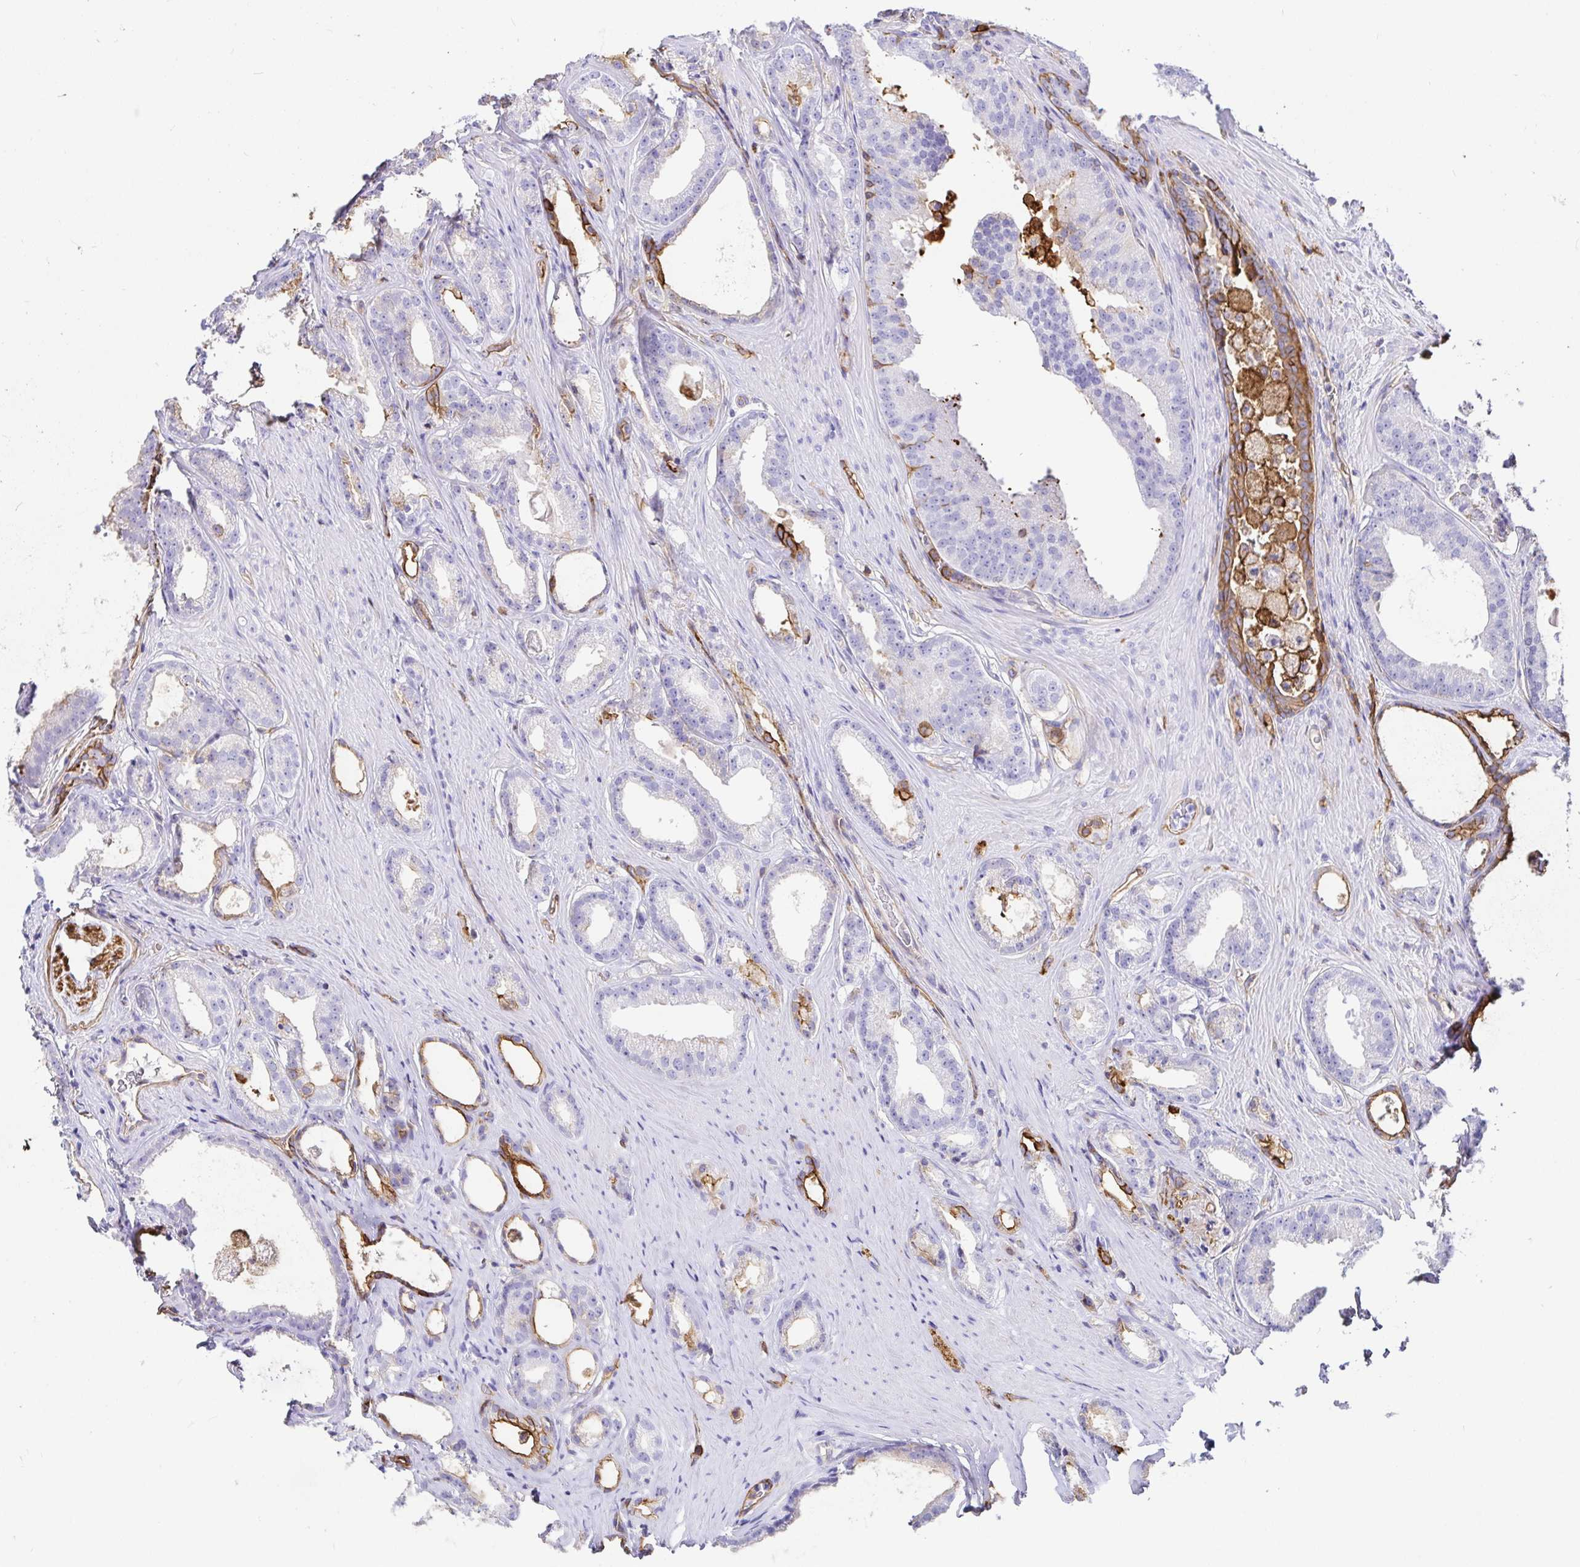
{"staining": {"intensity": "negative", "quantity": "none", "location": "none"}, "tissue": "prostate cancer", "cell_type": "Tumor cells", "image_type": "cancer", "snomed": [{"axis": "morphology", "description": "Adenocarcinoma, Low grade"}, {"axis": "topography", "description": "Prostate"}], "caption": "Prostate adenocarcinoma (low-grade) stained for a protein using immunohistochemistry shows no expression tumor cells.", "gene": "ANXA2", "patient": {"sex": "male", "age": 65}}